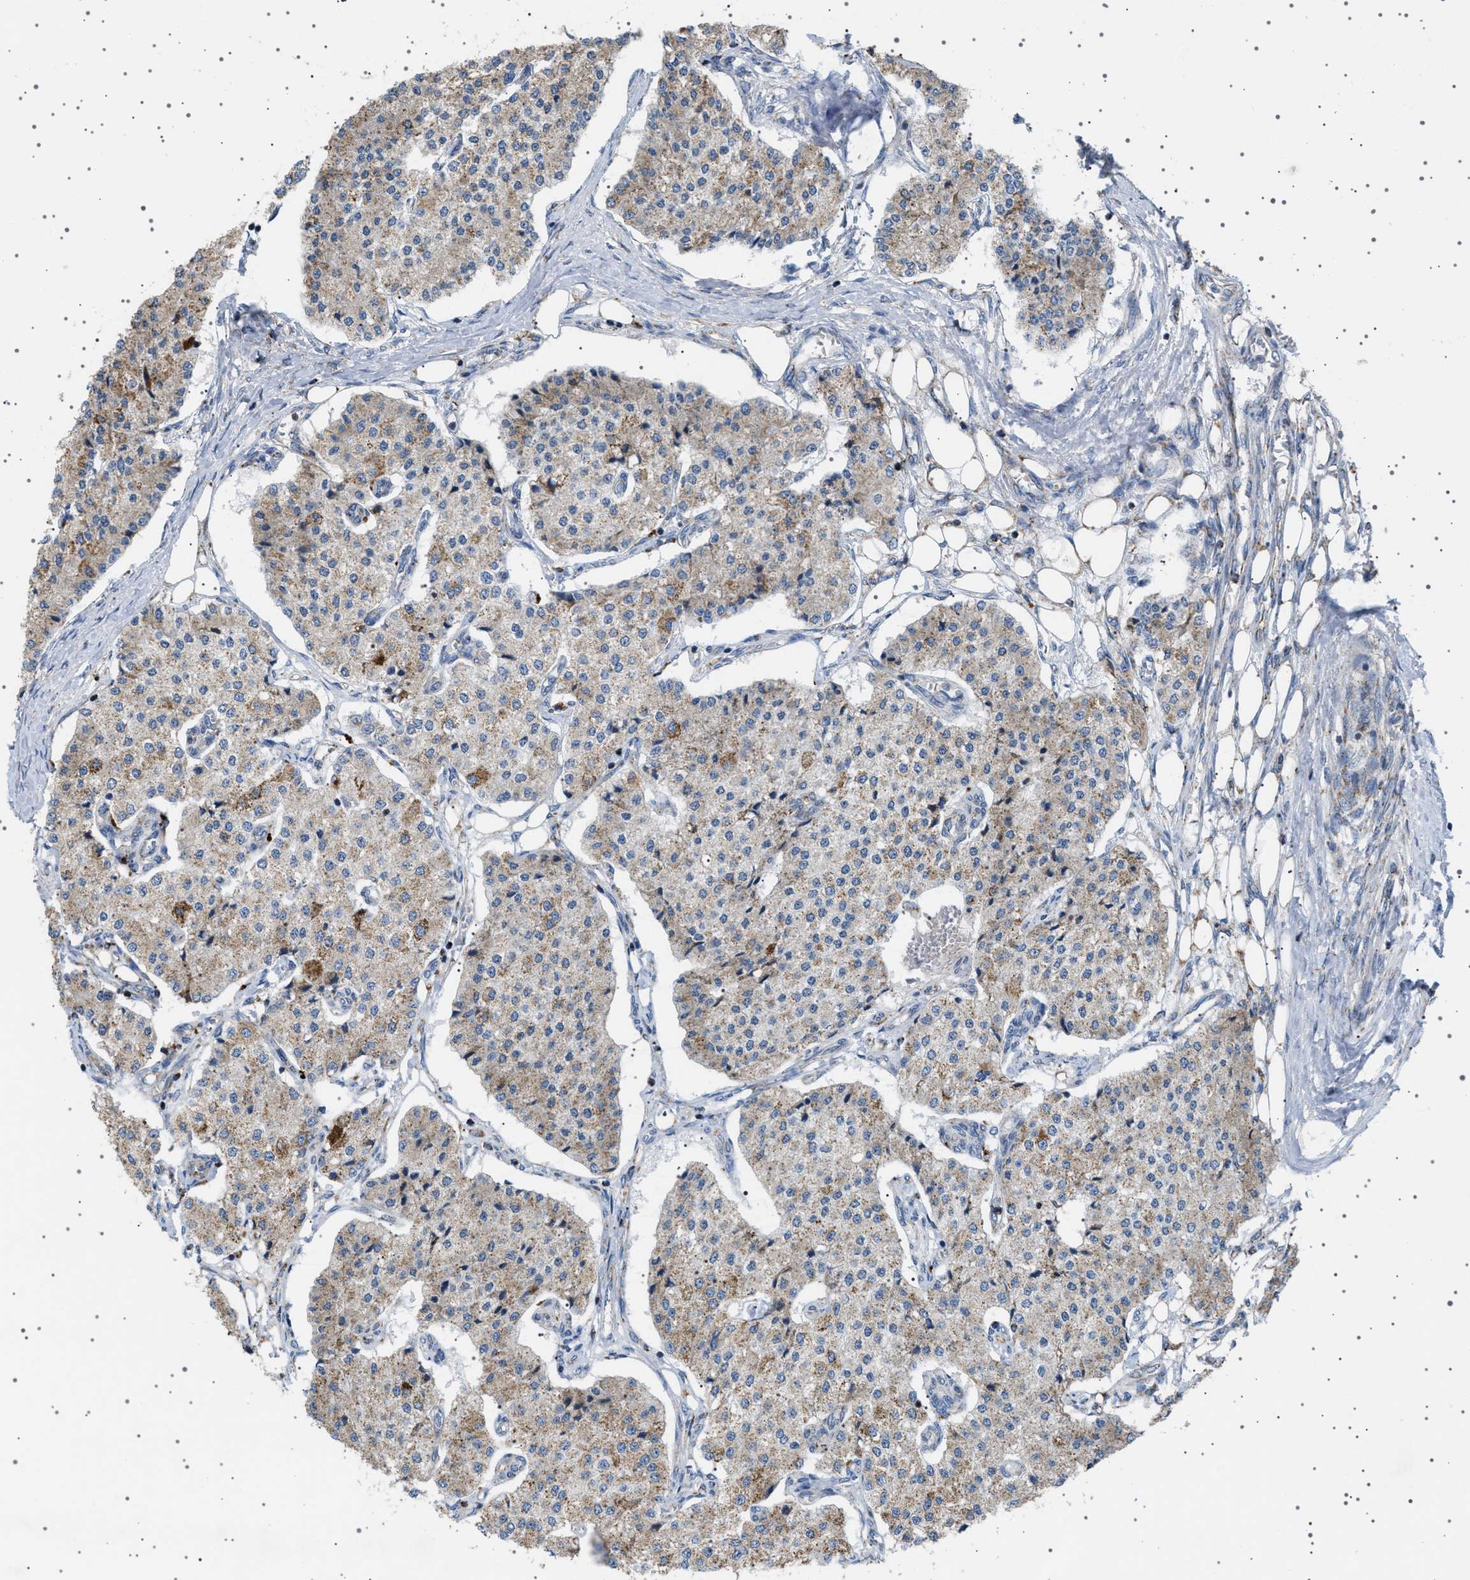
{"staining": {"intensity": "weak", "quantity": ">75%", "location": "cytoplasmic/membranous"}, "tissue": "carcinoid", "cell_type": "Tumor cells", "image_type": "cancer", "snomed": [{"axis": "morphology", "description": "Carcinoid, malignant, NOS"}, {"axis": "topography", "description": "Colon"}], "caption": "Brown immunohistochemical staining in human malignant carcinoid reveals weak cytoplasmic/membranous expression in about >75% of tumor cells. The staining is performed using DAB (3,3'-diaminobenzidine) brown chromogen to label protein expression. The nuclei are counter-stained blue using hematoxylin.", "gene": "UBXN8", "patient": {"sex": "female", "age": 52}}